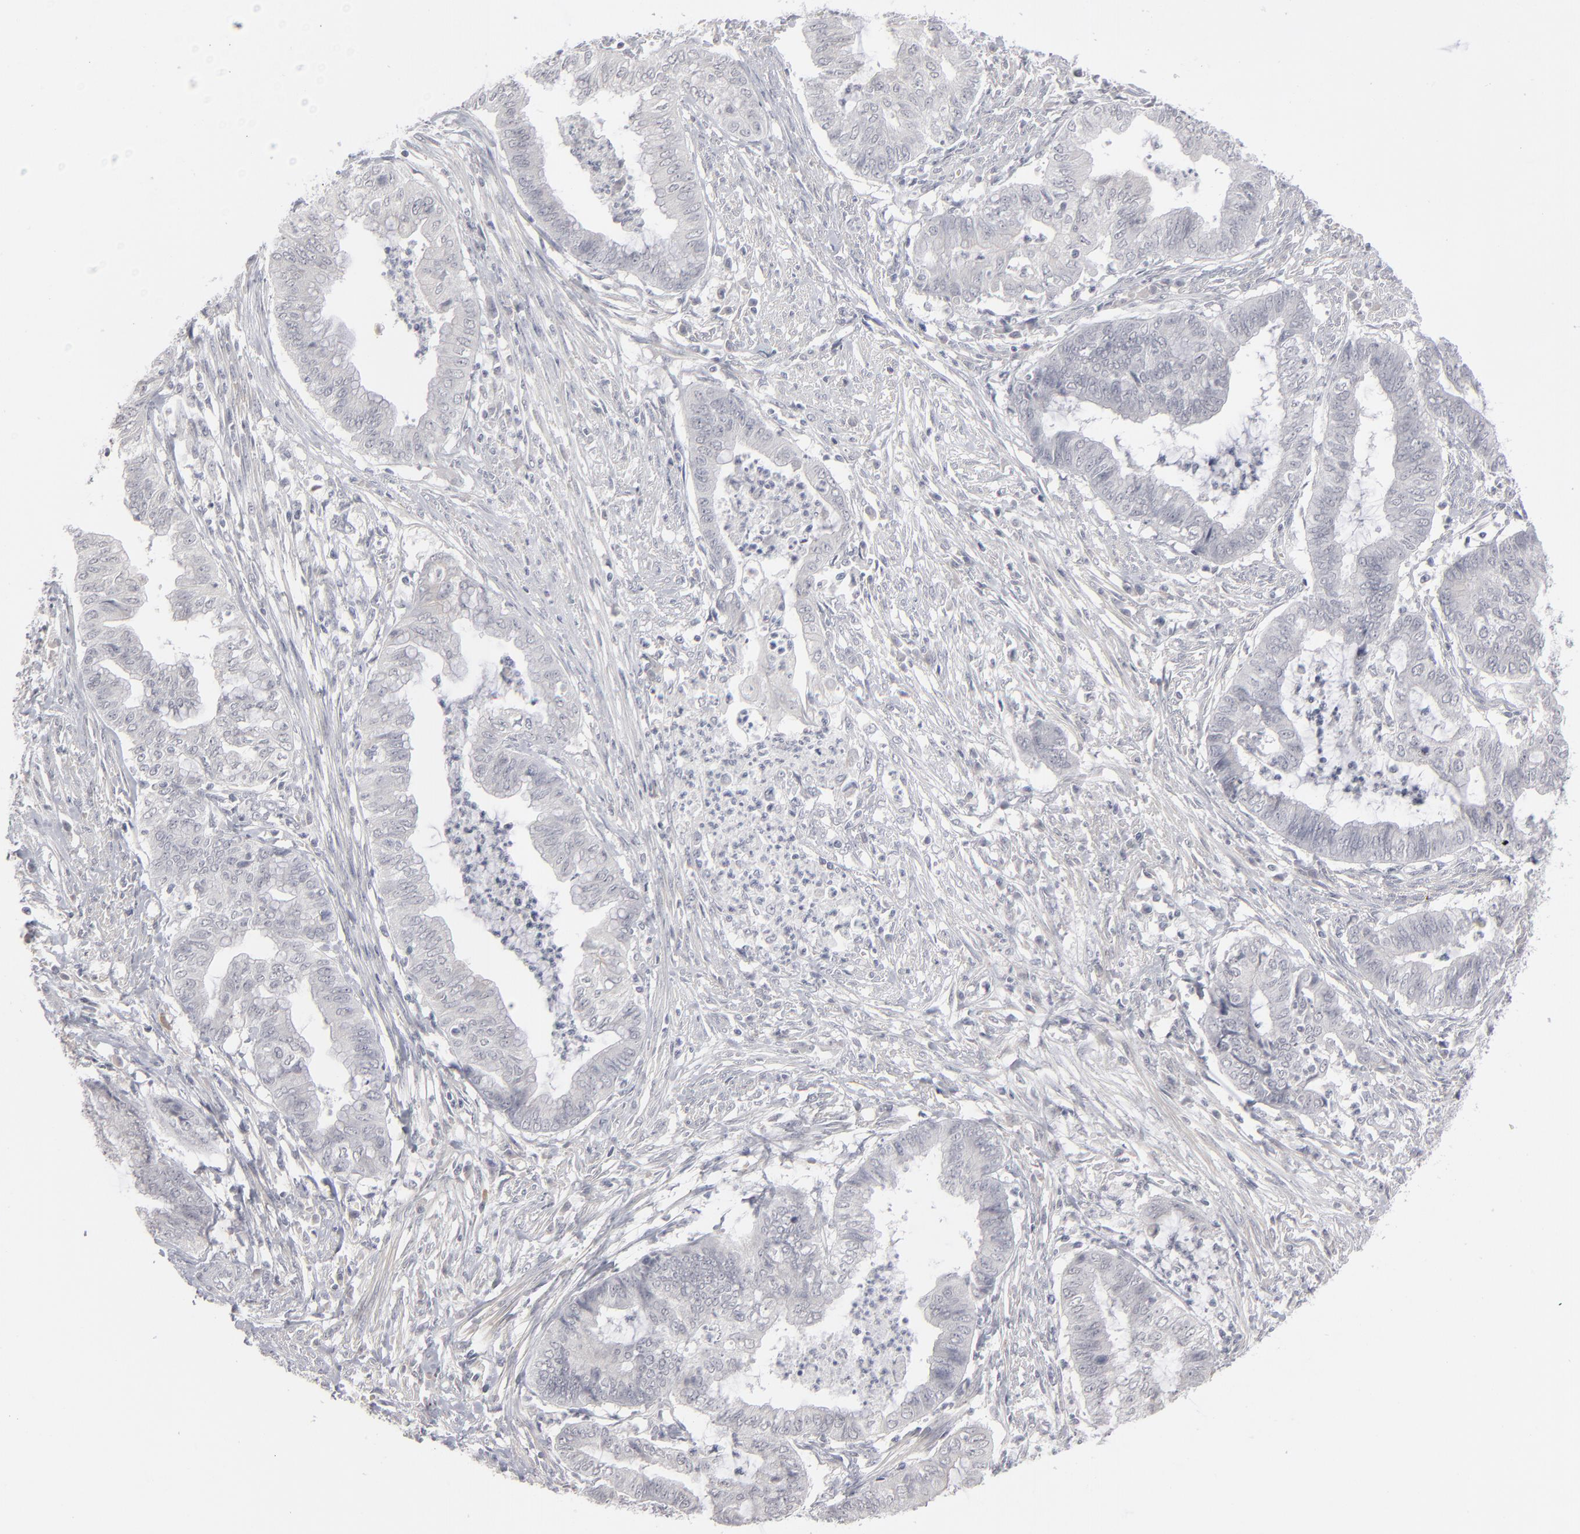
{"staining": {"intensity": "negative", "quantity": "none", "location": "none"}, "tissue": "endometrial cancer", "cell_type": "Tumor cells", "image_type": "cancer", "snomed": [{"axis": "morphology", "description": "Necrosis, NOS"}, {"axis": "morphology", "description": "Adenocarcinoma, NOS"}, {"axis": "topography", "description": "Endometrium"}], "caption": "Immunohistochemistry (IHC) micrograph of endometrial cancer (adenocarcinoma) stained for a protein (brown), which reveals no expression in tumor cells.", "gene": "KIAA1210", "patient": {"sex": "female", "age": 79}}